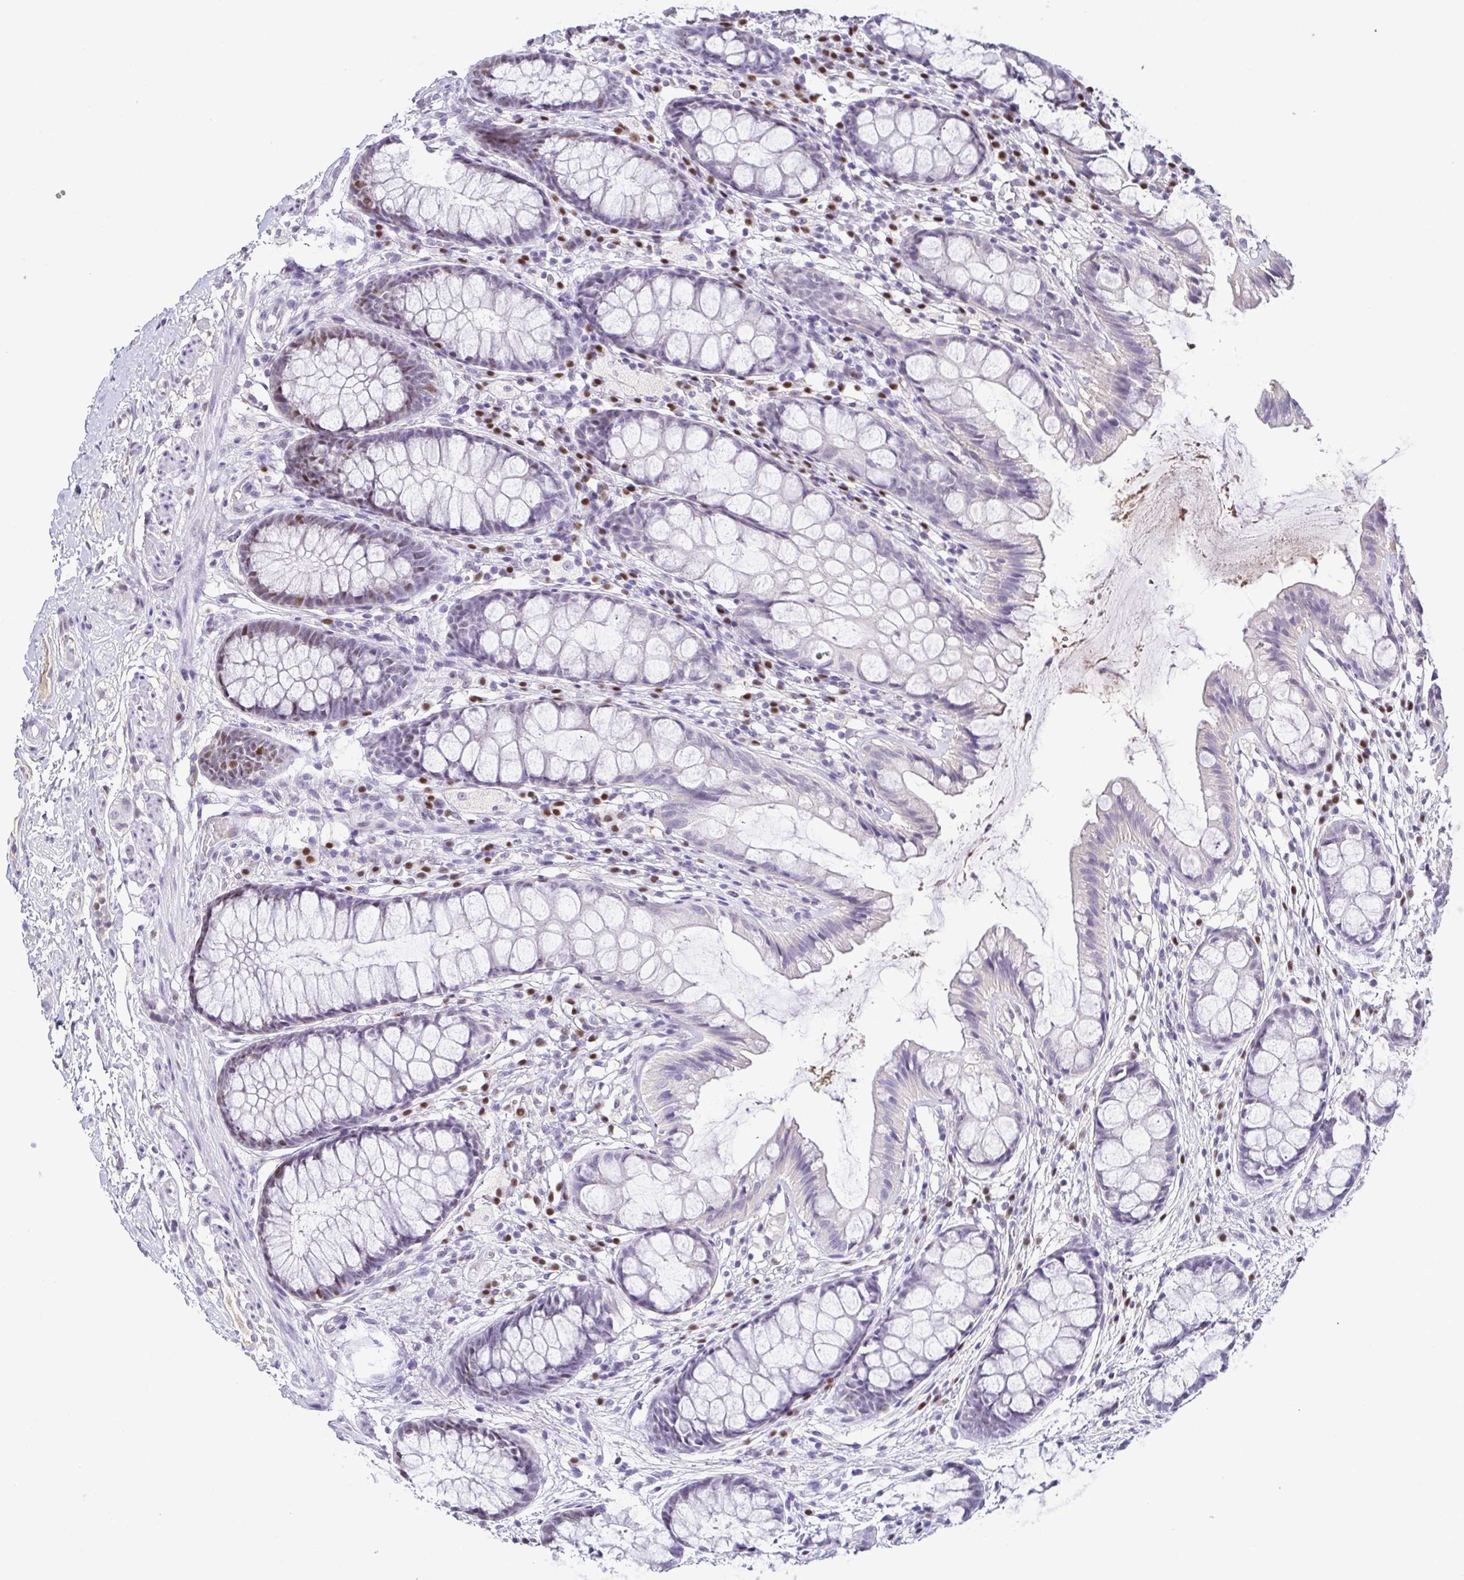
{"staining": {"intensity": "moderate", "quantity": "<25%", "location": "nuclear"}, "tissue": "rectum", "cell_type": "Glandular cells", "image_type": "normal", "snomed": [{"axis": "morphology", "description": "Normal tissue, NOS"}, {"axis": "topography", "description": "Rectum"}], "caption": "Rectum stained with a brown dye demonstrates moderate nuclear positive expression in approximately <25% of glandular cells.", "gene": "TCF3", "patient": {"sex": "female", "age": 62}}